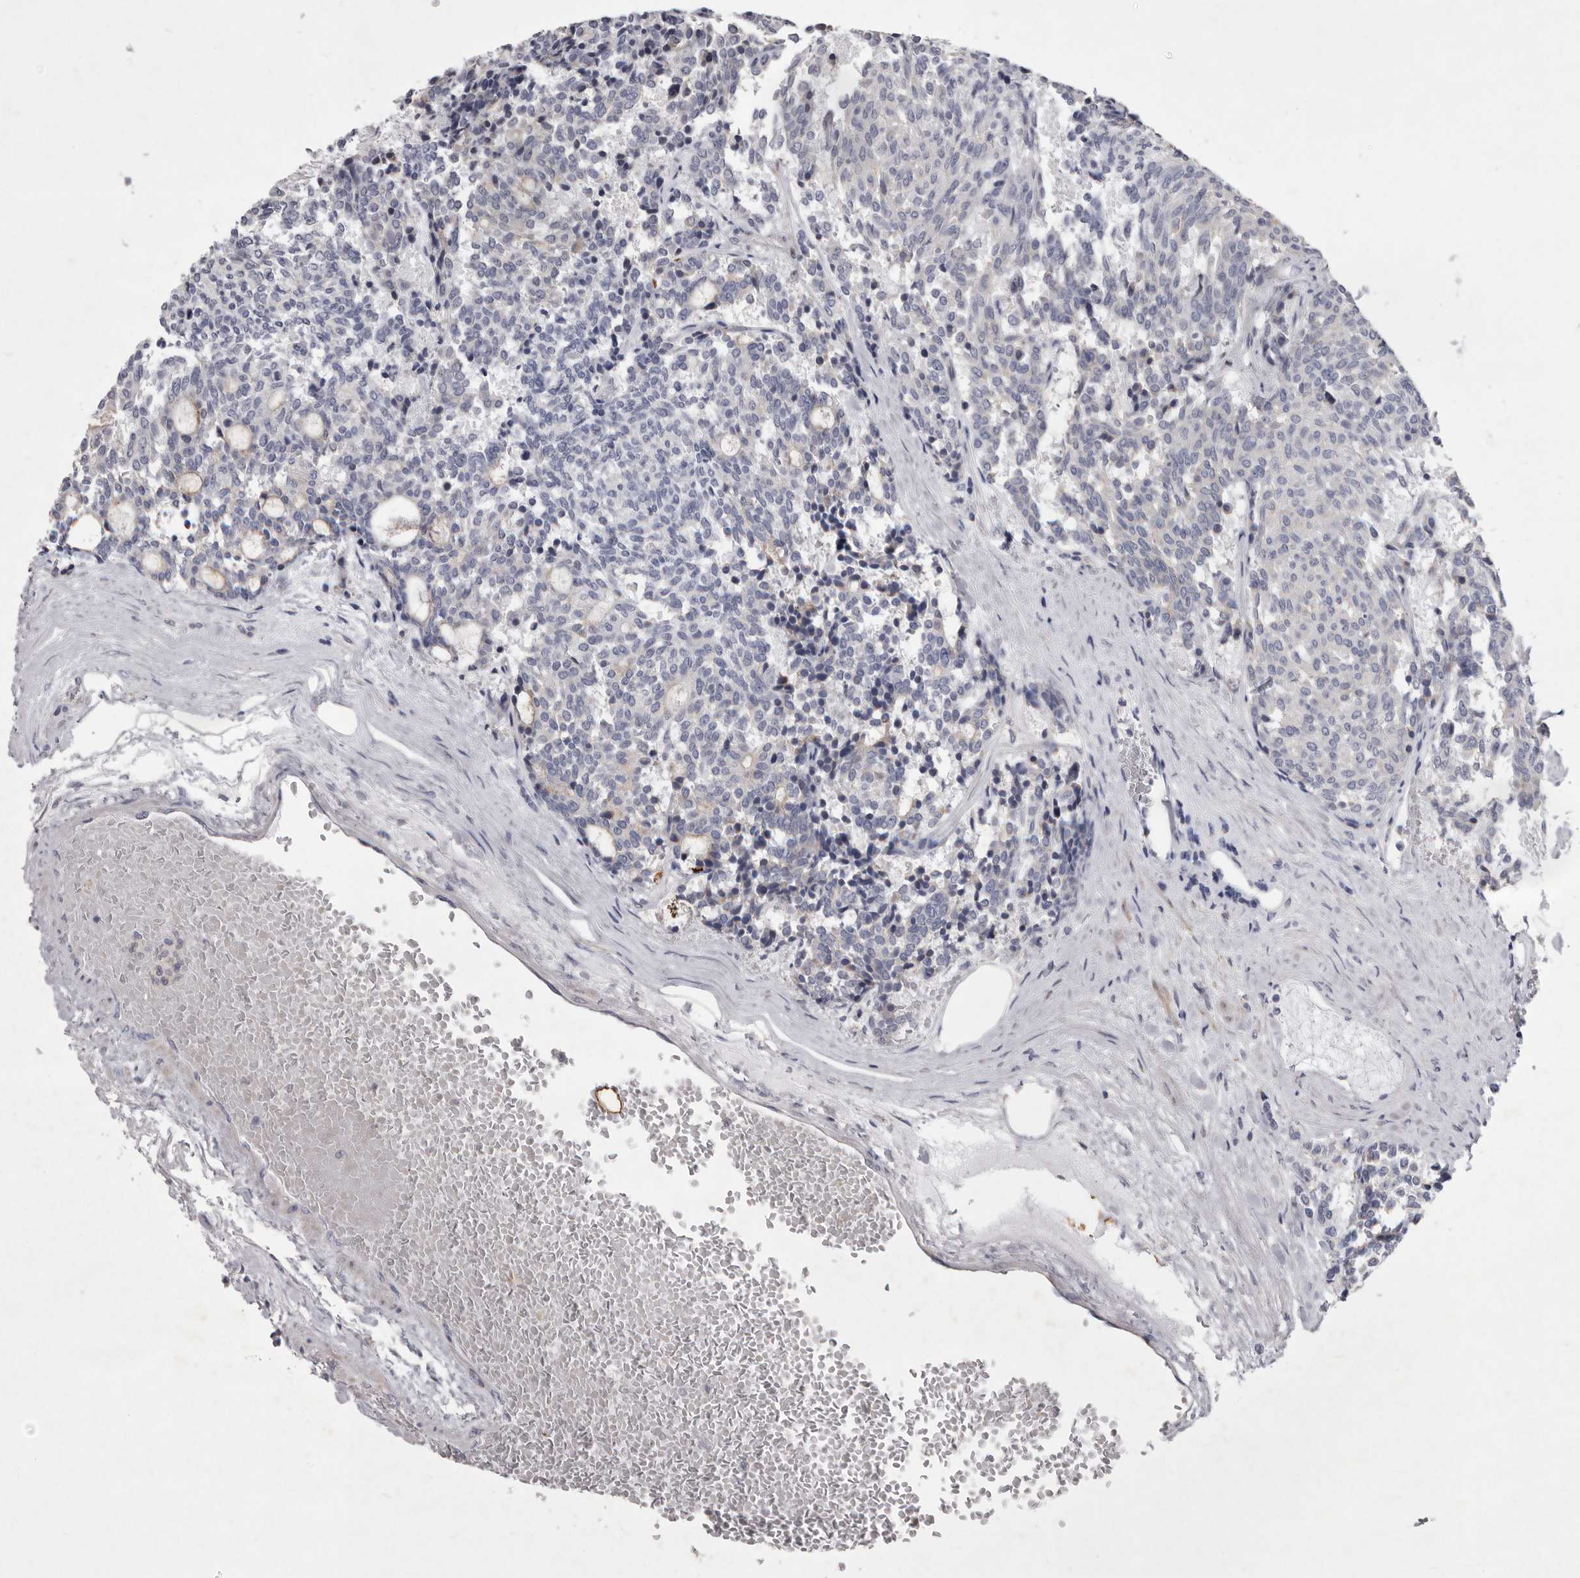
{"staining": {"intensity": "negative", "quantity": "none", "location": "none"}, "tissue": "carcinoid", "cell_type": "Tumor cells", "image_type": "cancer", "snomed": [{"axis": "morphology", "description": "Carcinoid, malignant, NOS"}, {"axis": "topography", "description": "Pancreas"}], "caption": "The image reveals no significant staining in tumor cells of malignant carcinoid.", "gene": "NKAIN4", "patient": {"sex": "female", "age": 54}}